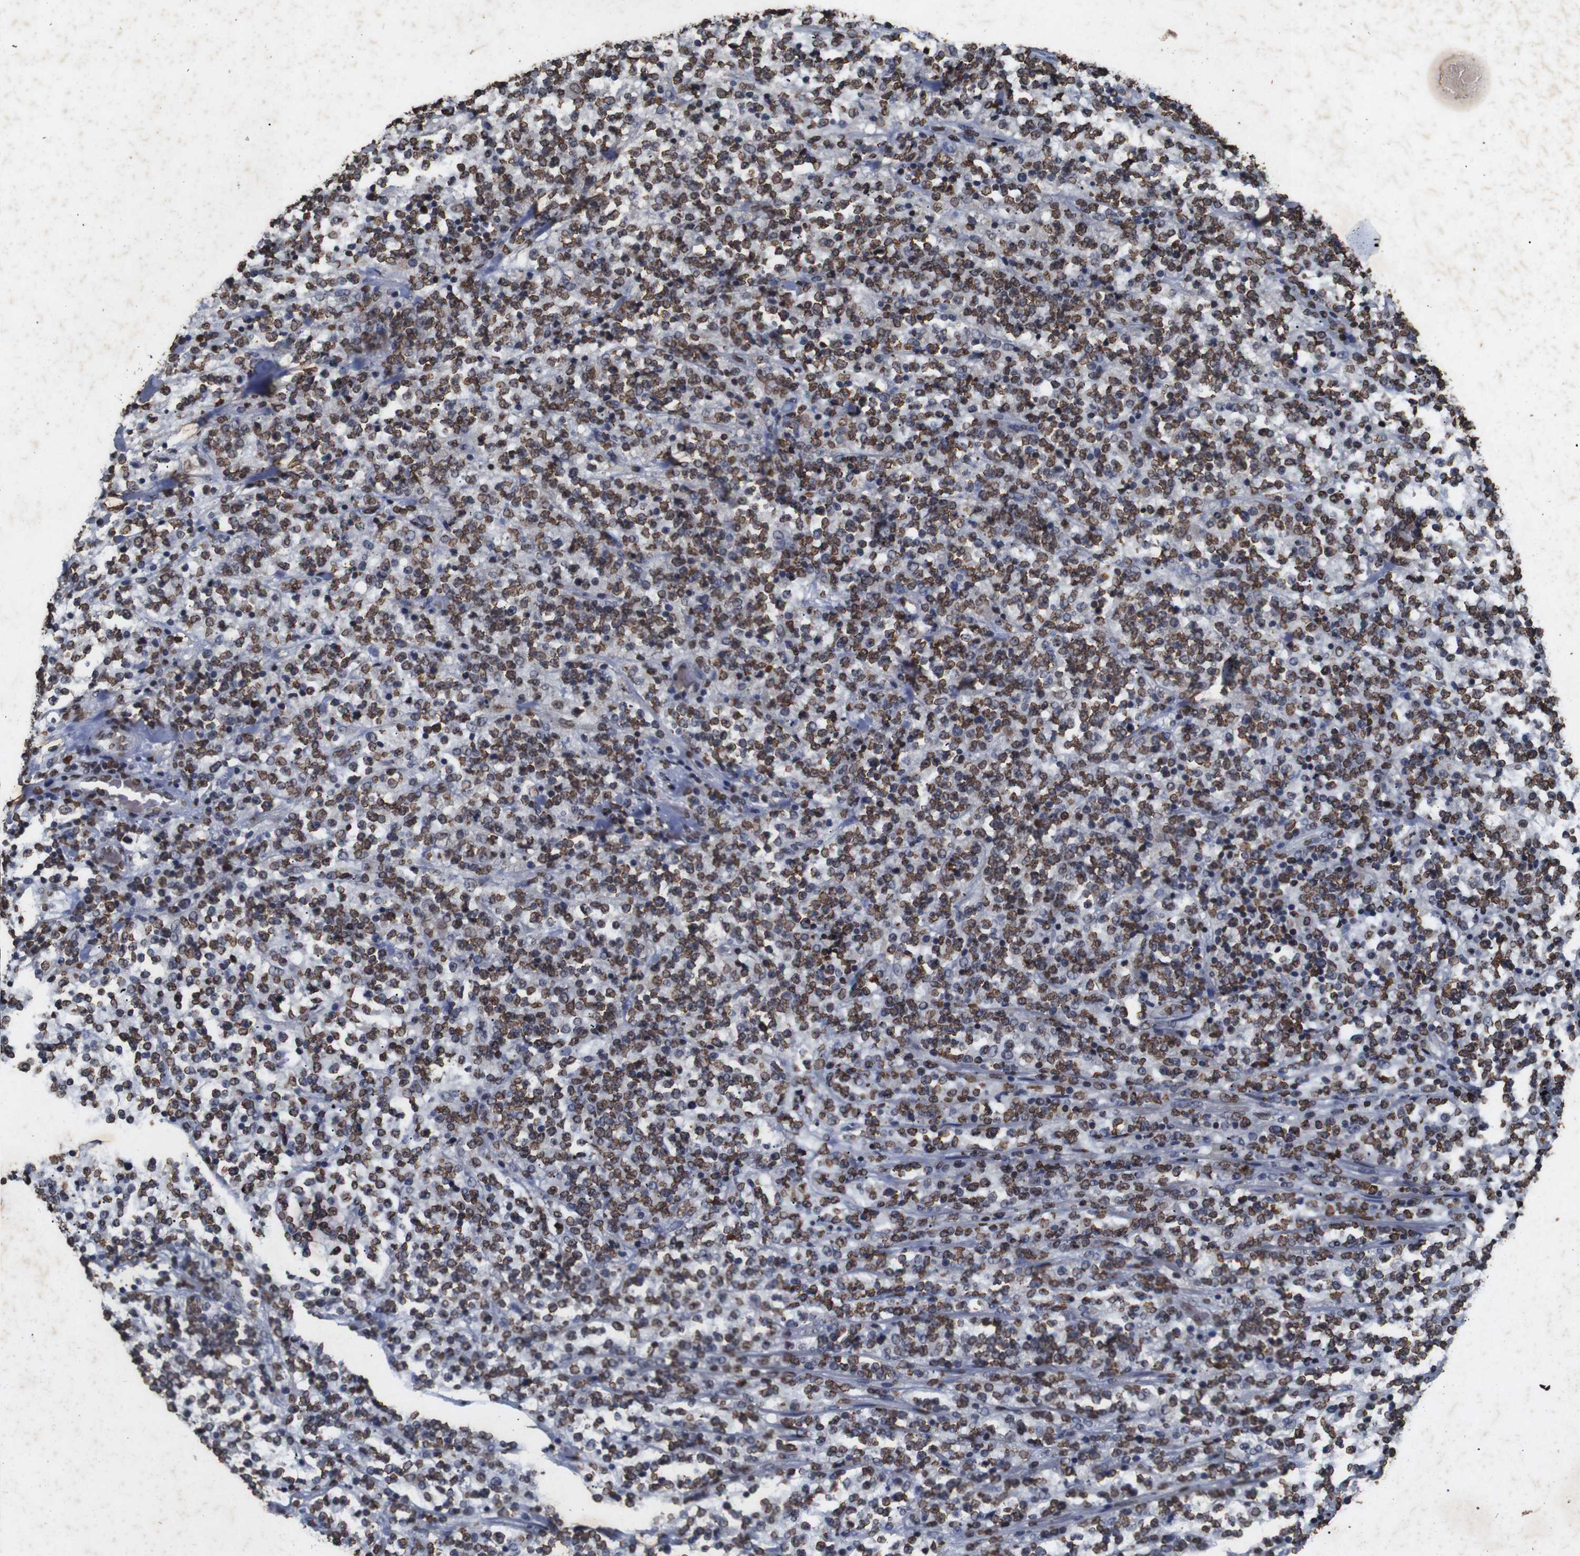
{"staining": {"intensity": "moderate", "quantity": "25%-75%", "location": "nuclear"}, "tissue": "lymphoma", "cell_type": "Tumor cells", "image_type": "cancer", "snomed": [{"axis": "morphology", "description": "Malignant lymphoma, non-Hodgkin's type, High grade"}, {"axis": "topography", "description": "Soft tissue"}], "caption": "Lymphoma was stained to show a protein in brown. There is medium levels of moderate nuclear positivity in approximately 25%-75% of tumor cells.", "gene": "MDM2", "patient": {"sex": "male", "age": 18}}